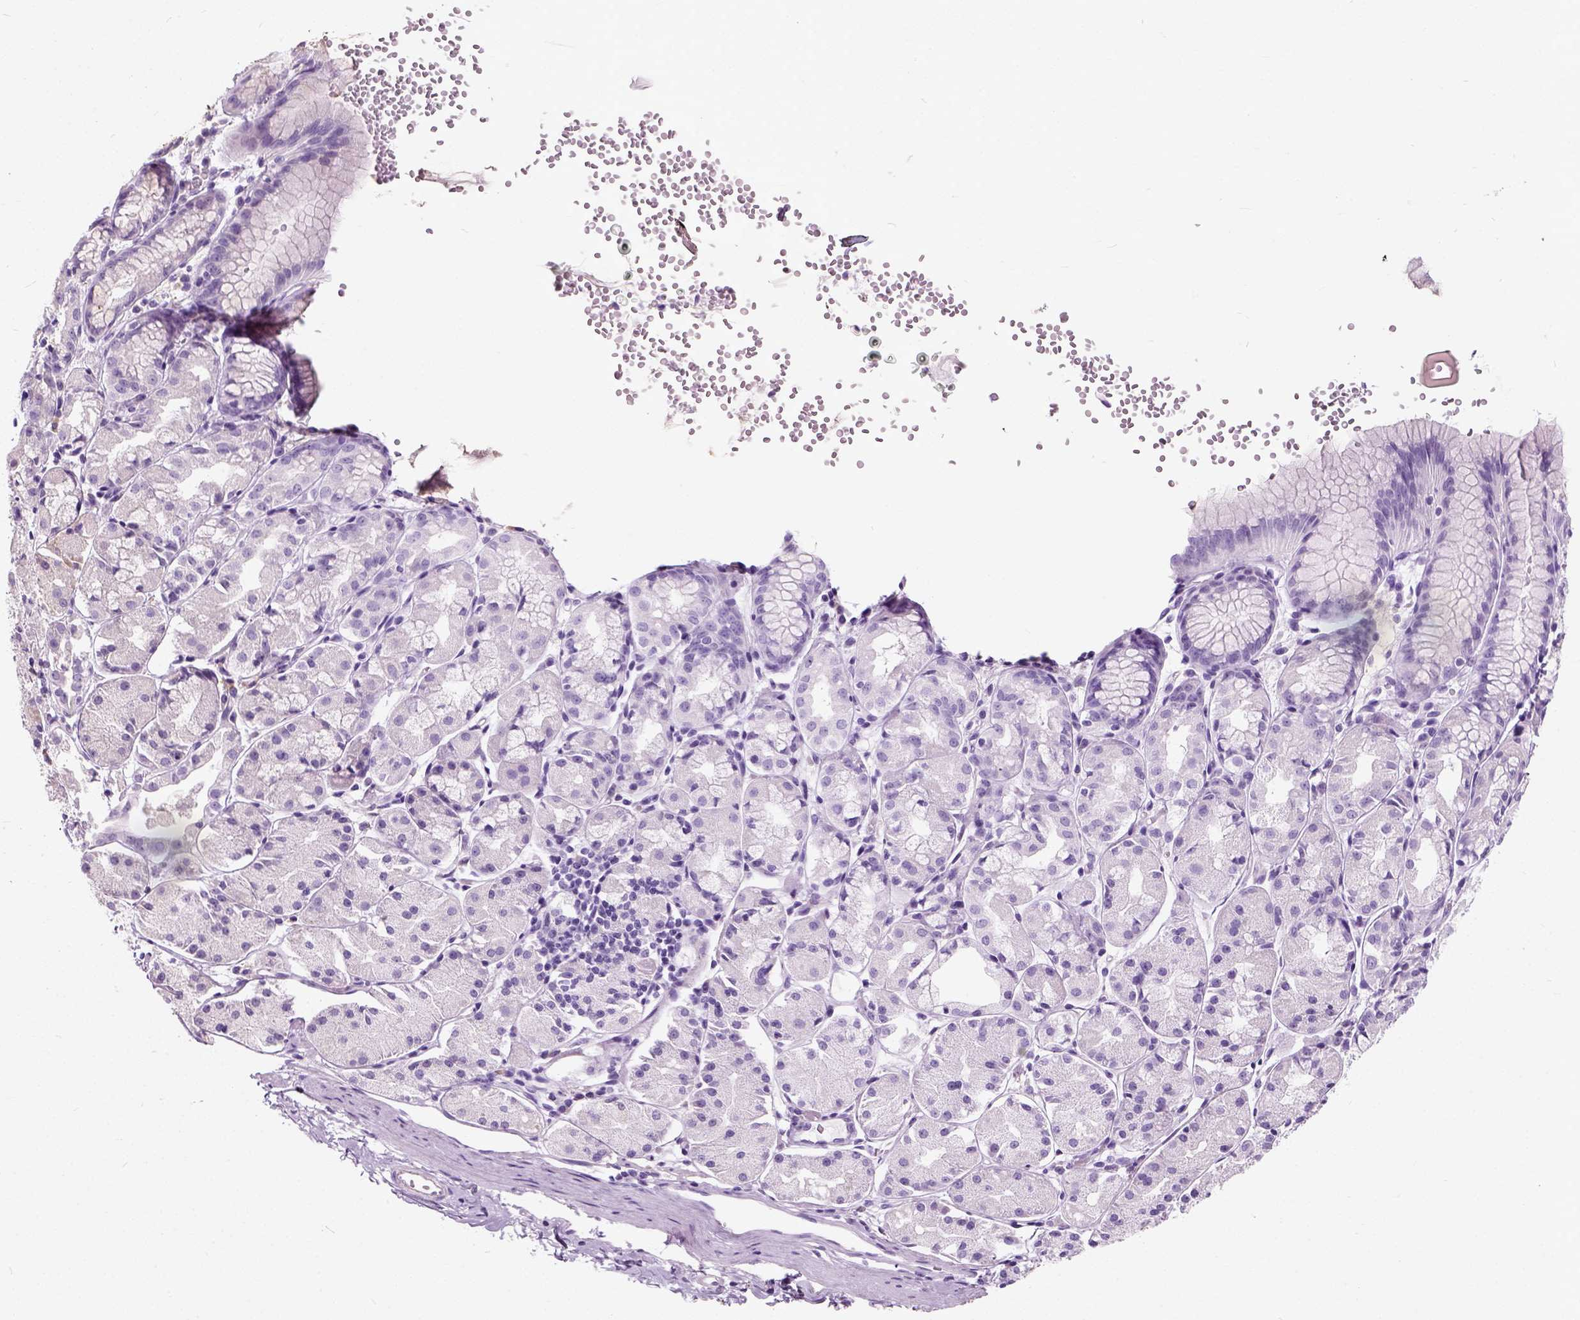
{"staining": {"intensity": "negative", "quantity": "none", "location": "none"}, "tissue": "stomach", "cell_type": "Glandular cells", "image_type": "normal", "snomed": [{"axis": "morphology", "description": "Normal tissue, NOS"}, {"axis": "topography", "description": "Stomach, upper"}], "caption": "Image shows no protein expression in glandular cells of normal stomach. (Brightfield microscopy of DAB (3,3'-diaminobenzidine) immunohistochemistry (IHC) at high magnification).", "gene": "TRIM72", "patient": {"sex": "male", "age": 47}}